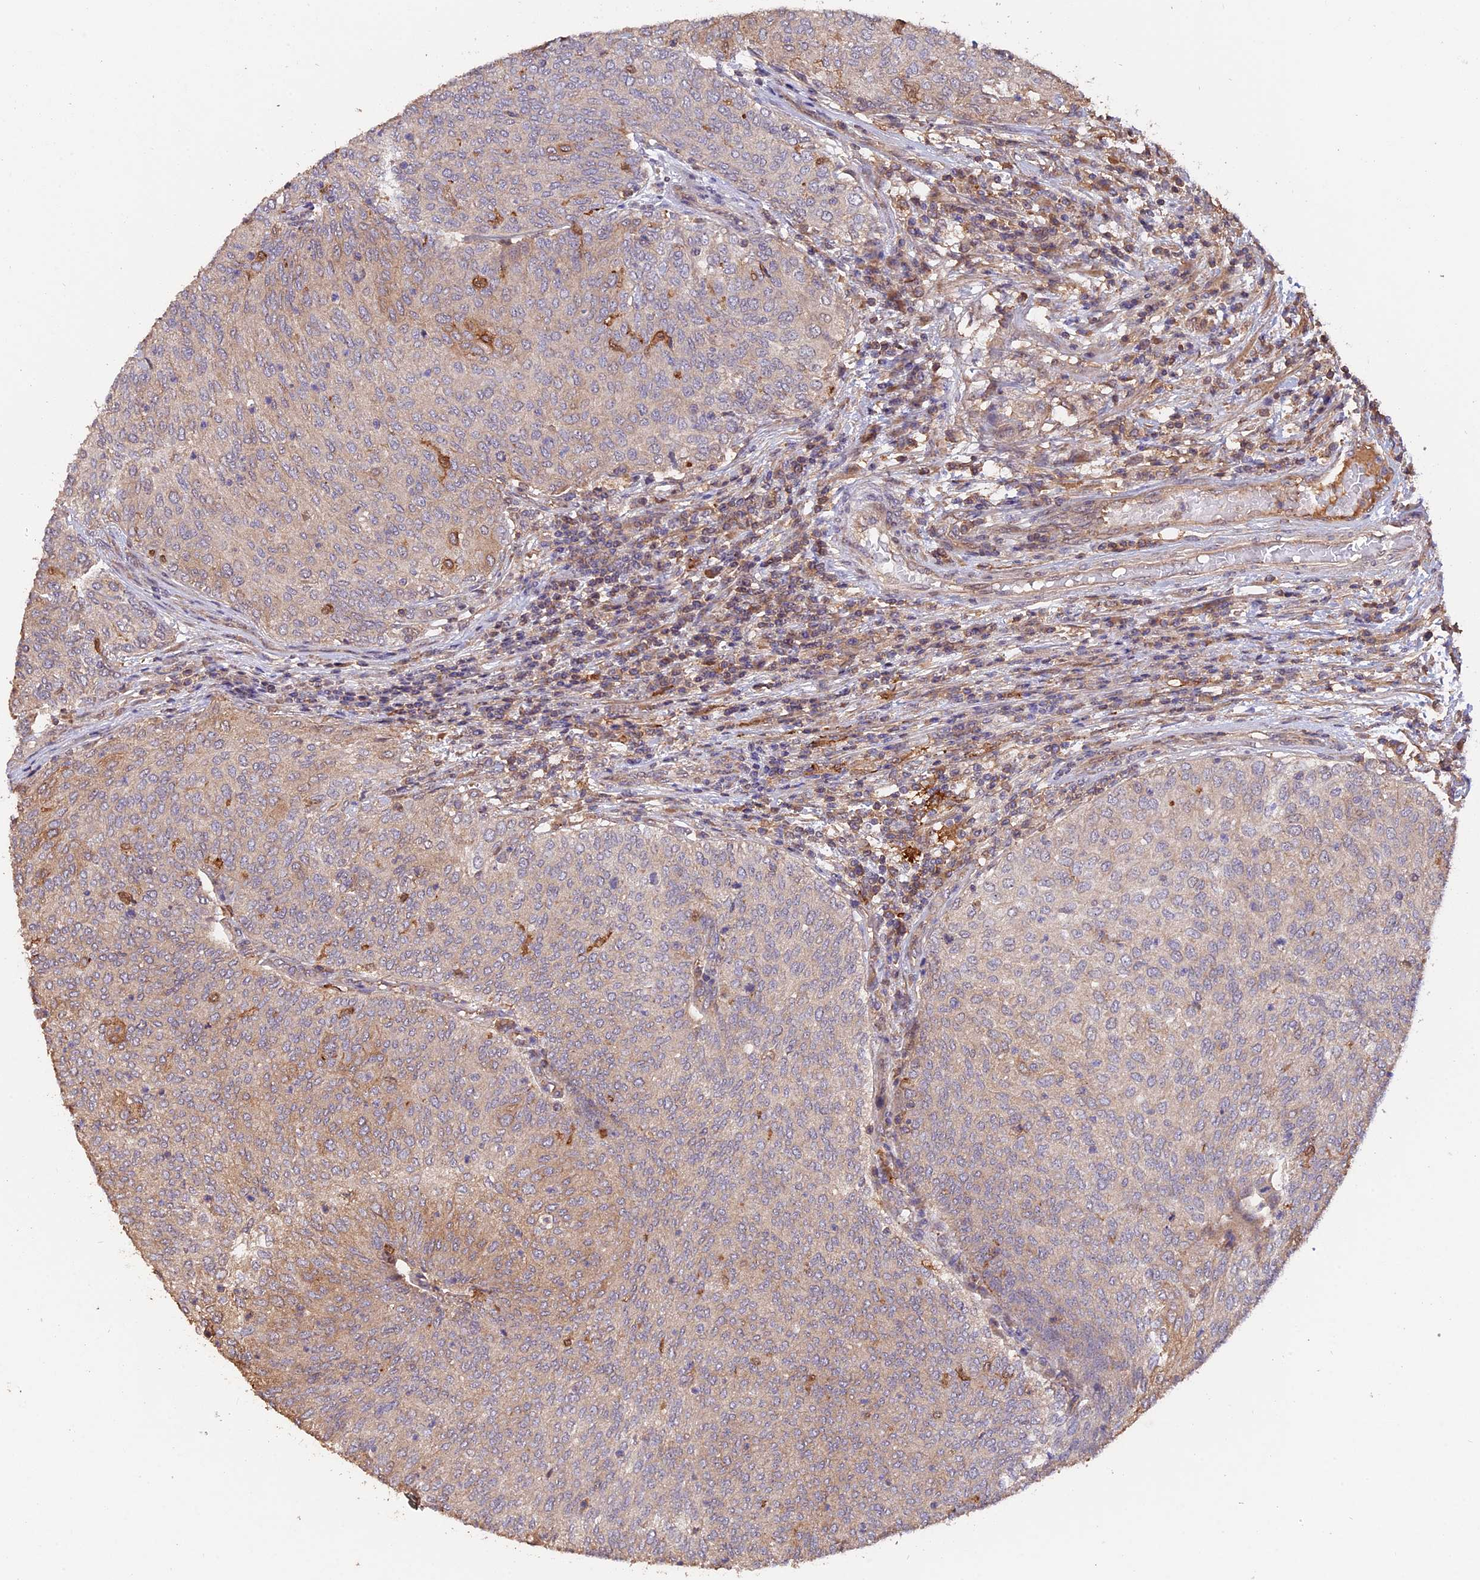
{"staining": {"intensity": "weak", "quantity": "<25%", "location": "cytoplasmic/membranous"}, "tissue": "urothelial cancer", "cell_type": "Tumor cells", "image_type": "cancer", "snomed": [{"axis": "morphology", "description": "Urothelial carcinoma, Low grade"}, {"axis": "topography", "description": "Urinary bladder"}], "caption": "Micrograph shows no significant protein positivity in tumor cells of urothelial carcinoma (low-grade).", "gene": "RASAL1", "patient": {"sex": "female", "age": 79}}